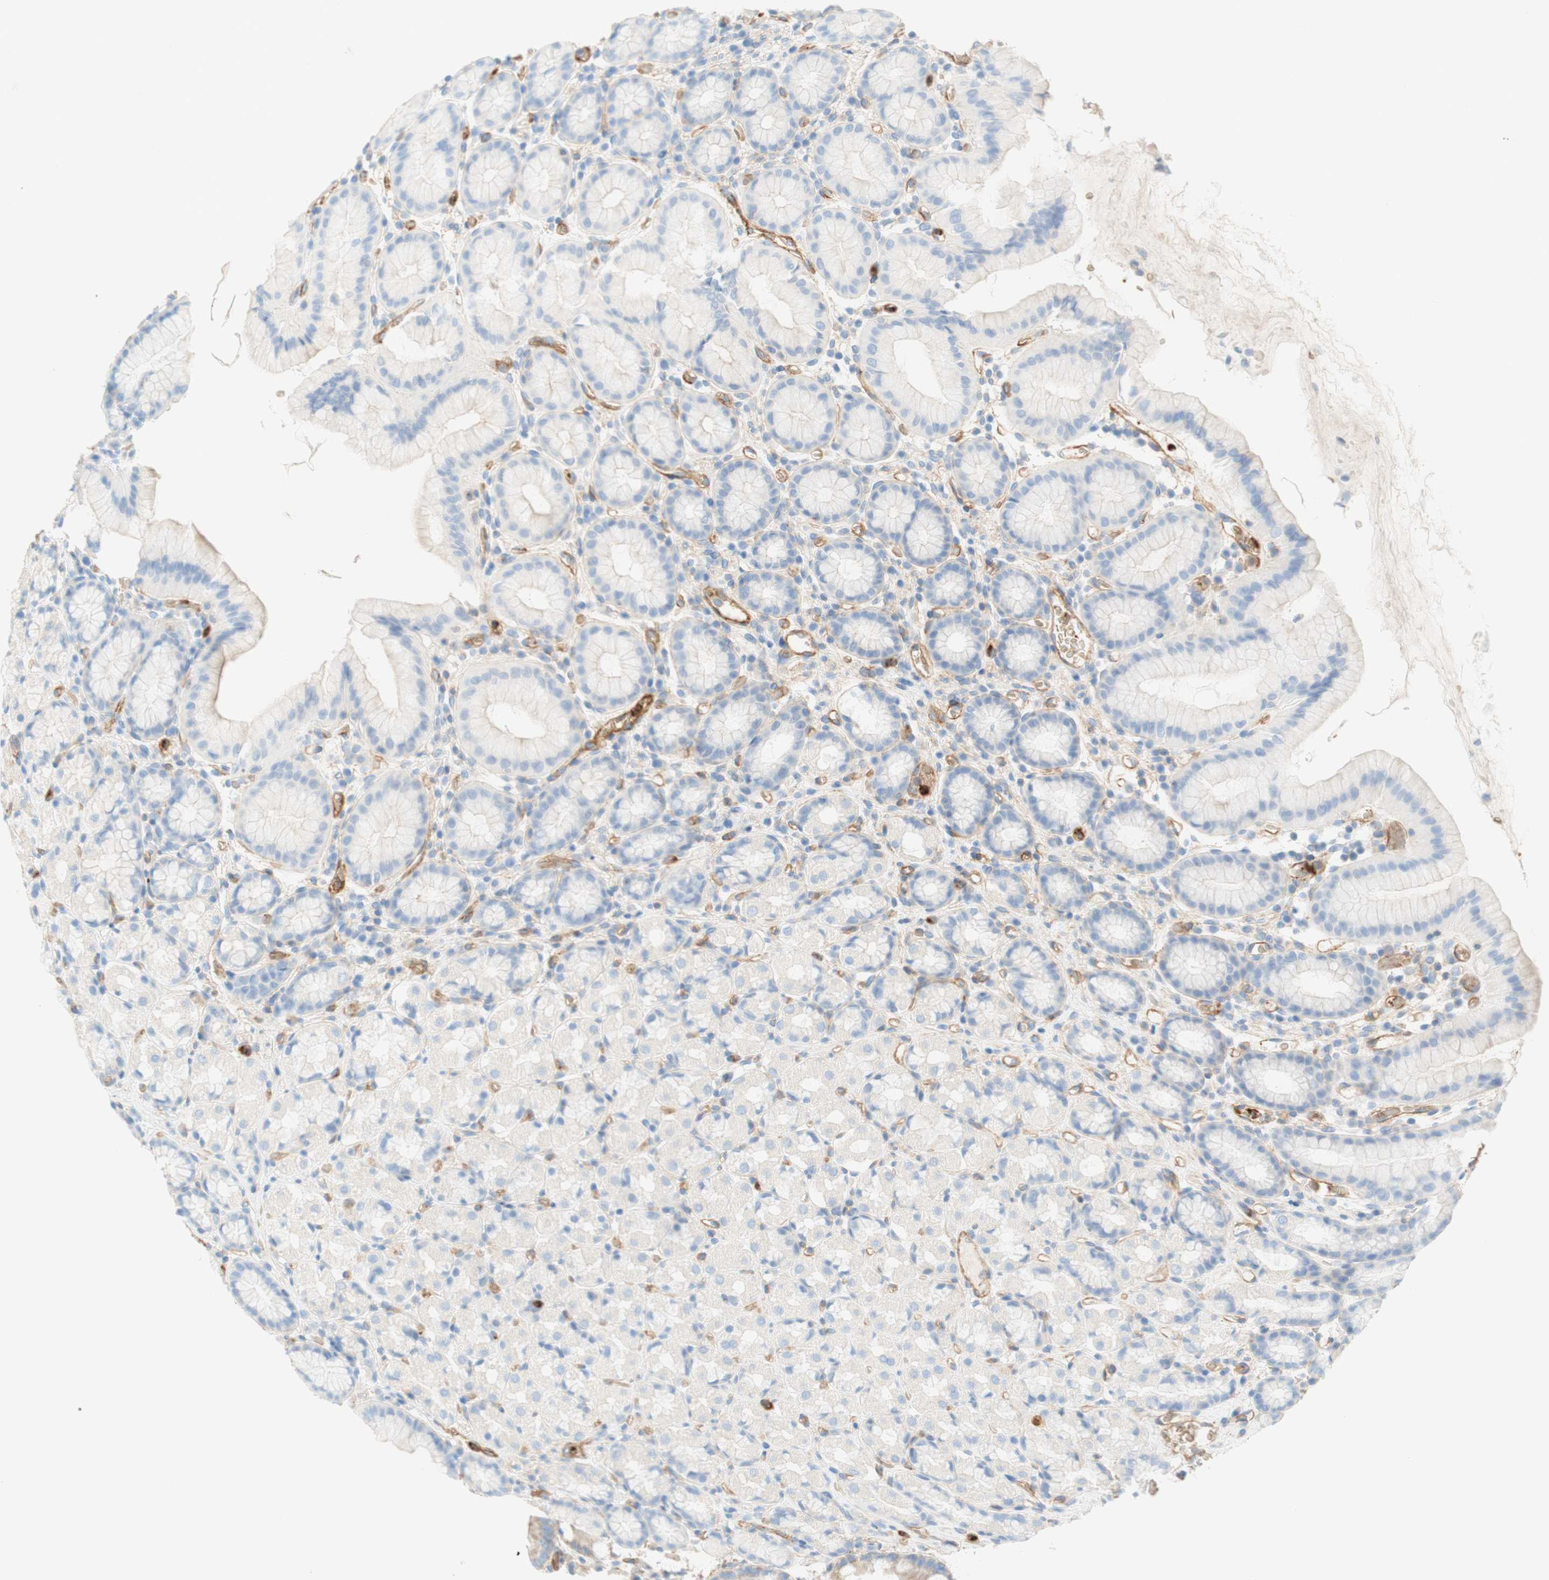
{"staining": {"intensity": "negative", "quantity": "none", "location": "none"}, "tissue": "stomach", "cell_type": "Glandular cells", "image_type": "normal", "snomed": [{"axis": "morphology", "description": "Normal tissue, NOS"}, {"axis": "topography", "description": "Stomach, upper"}], "caption": "A micrograph of stomach stained for a protein exhibits no brown staining in glandular cells. Brightfield microscopy of immunohistochemistry (IHC) stained with DAB (3,3'-diaminobenzidine) (brown) and hematoxylin (blue), captured at high magnification.", "gene": "STOM", "patient": {"sex": "male", "age": 68}}